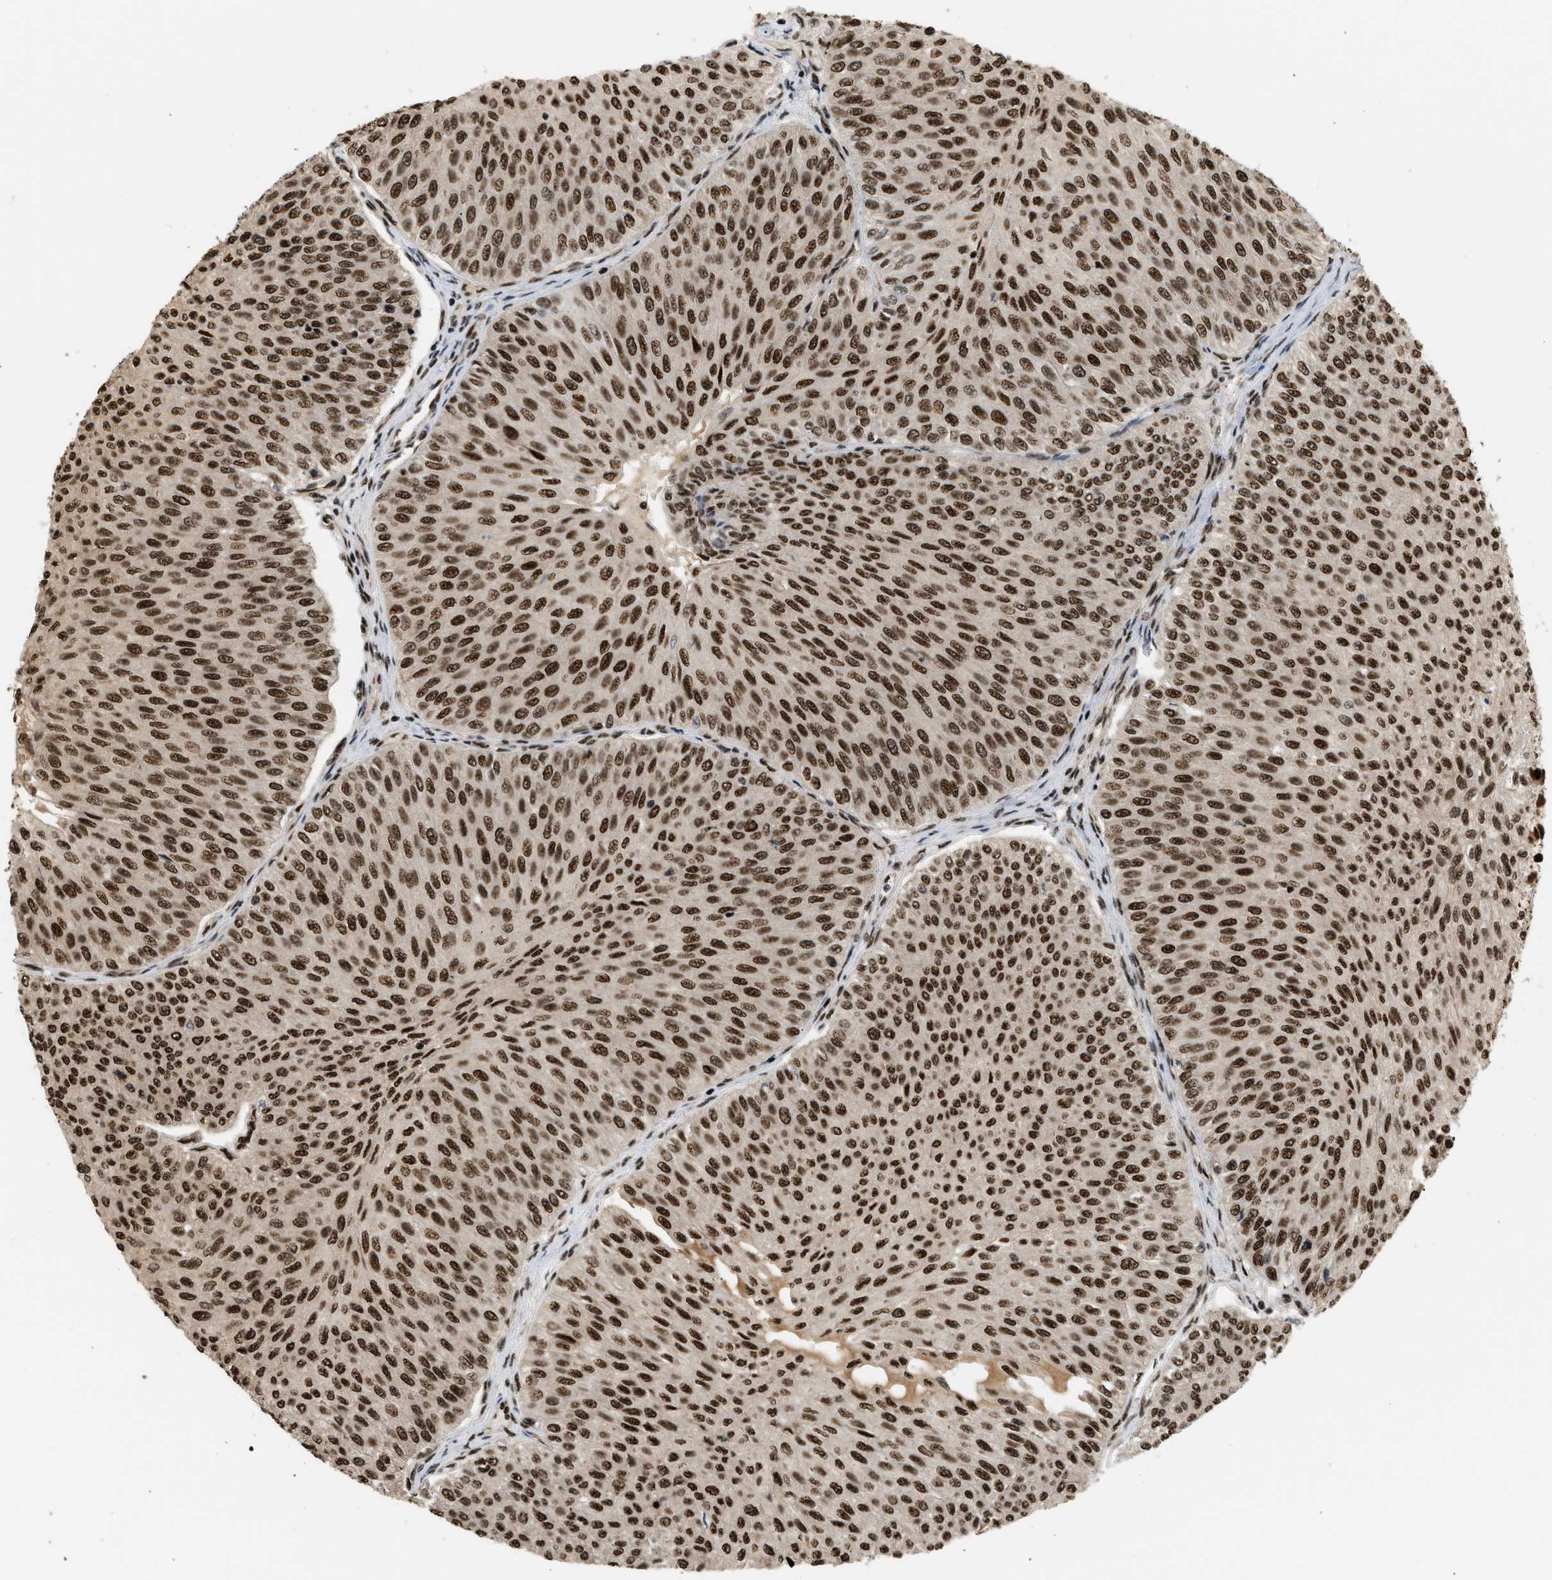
{"staining": {"intensity": "strong", "quantity": ">75%", "location": "nuclear"}, "tissue": "urothelial cancer", "cell_type": "Tumor cells", "image_type": "cancer", "snomed": [{"axis": "morphology", "description": "Urothelial carcinoma, Low grade"}, {"axis": "topography", "description": "Urinary bladder"}], "caption": "Low-grade urothelial carcinoma was stained to show a protein in brown. There is high levels of strong nuclear expression in about >75% of tumor cells.", "gene": "RBM5", "patient": {"sex": "male", "age": 78}}